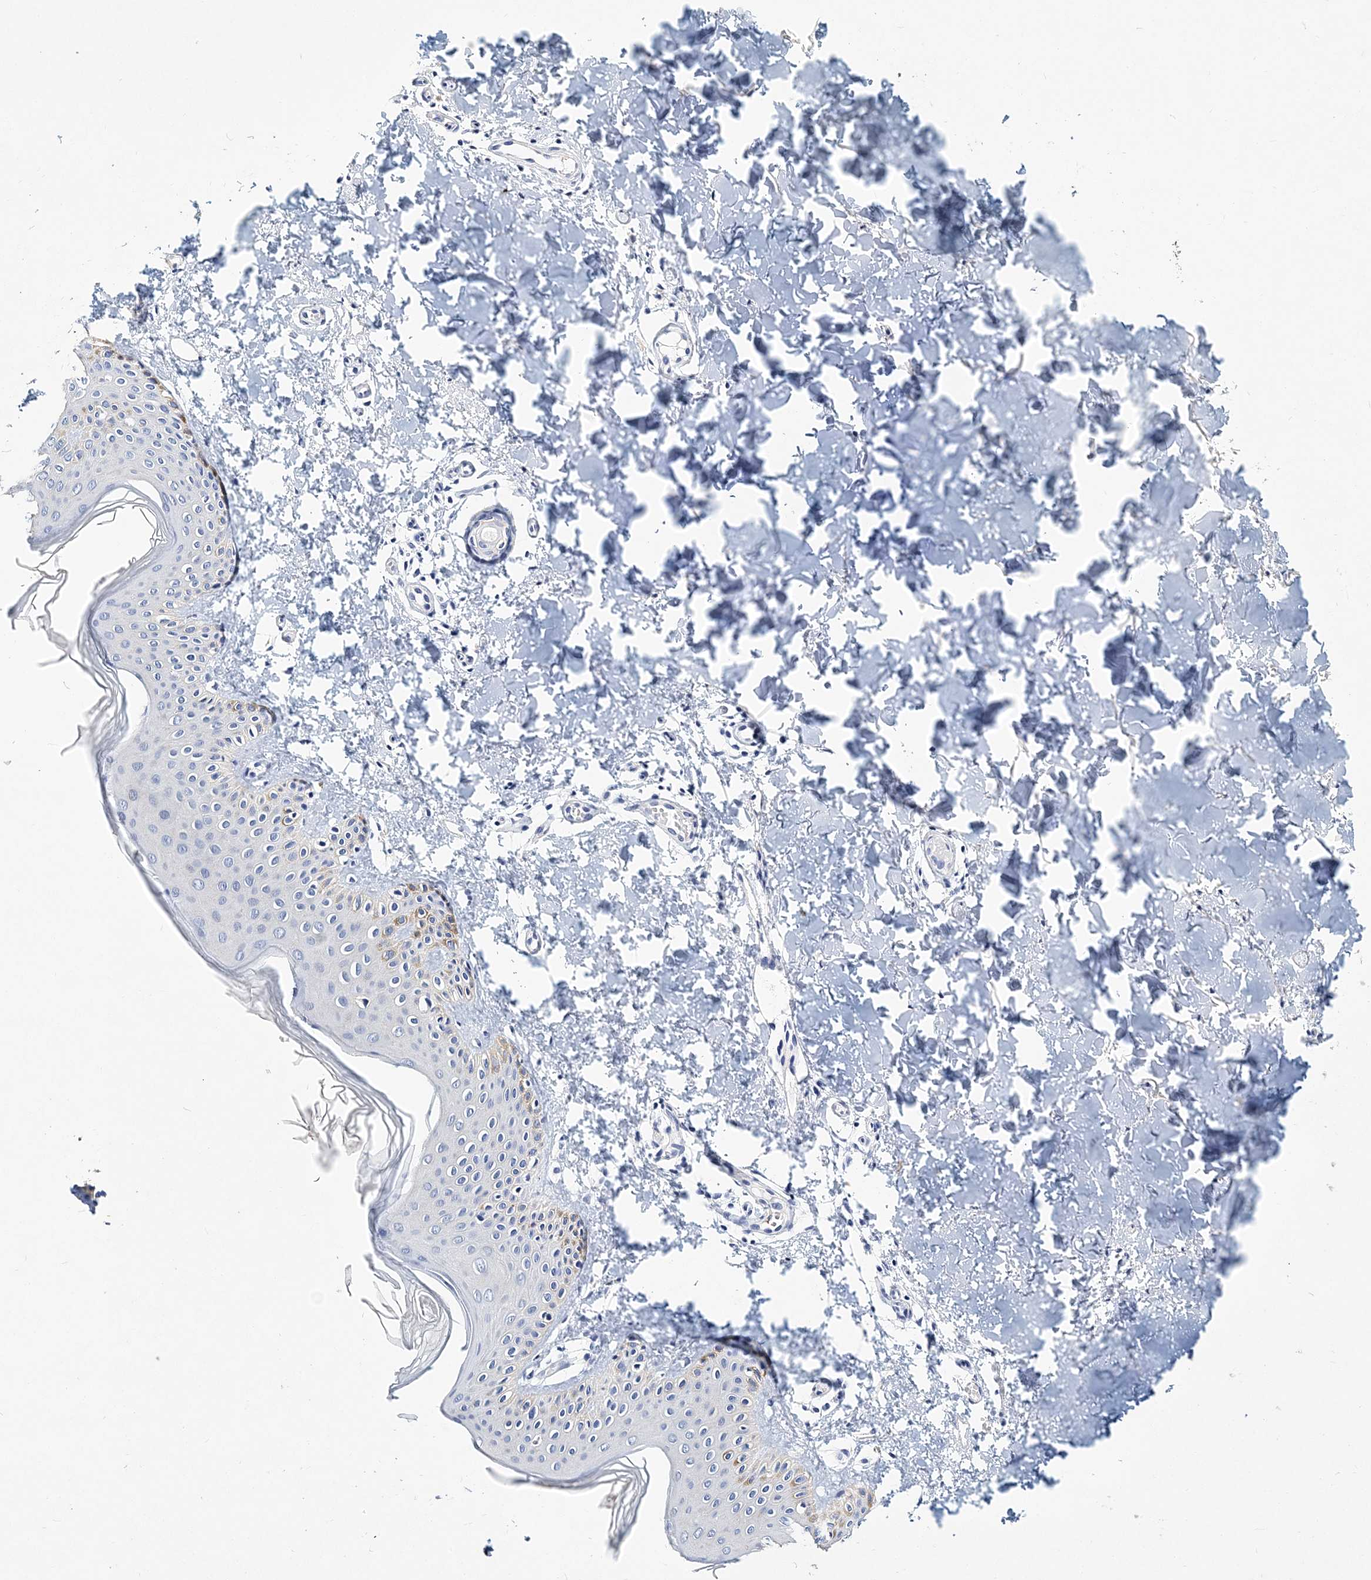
{"staining": {"intensity": "negative", "quantity": "none", "location": "none"}, "tissue": "skin", "cell_type": "Fibroblasts", "image_type": "normal", "snomed": [{"axis": "morphology", "description": "Normal tissue, NOS"}, {"axis": "topography", "description": "Skin"}], "caption": "High magnification brightfield microscopy of benign skin stained with DAB (brown) and counterstained with hematoxylin (blue): fibroblasts show no significant positivity. (Brightfield microscopy of DAB (3,3'-diaminobenzidine) immunohistochemistry (IHC) at high magnification).", "gene": "ITGA2B", "patient": {"sex": "male", "age": 36}}